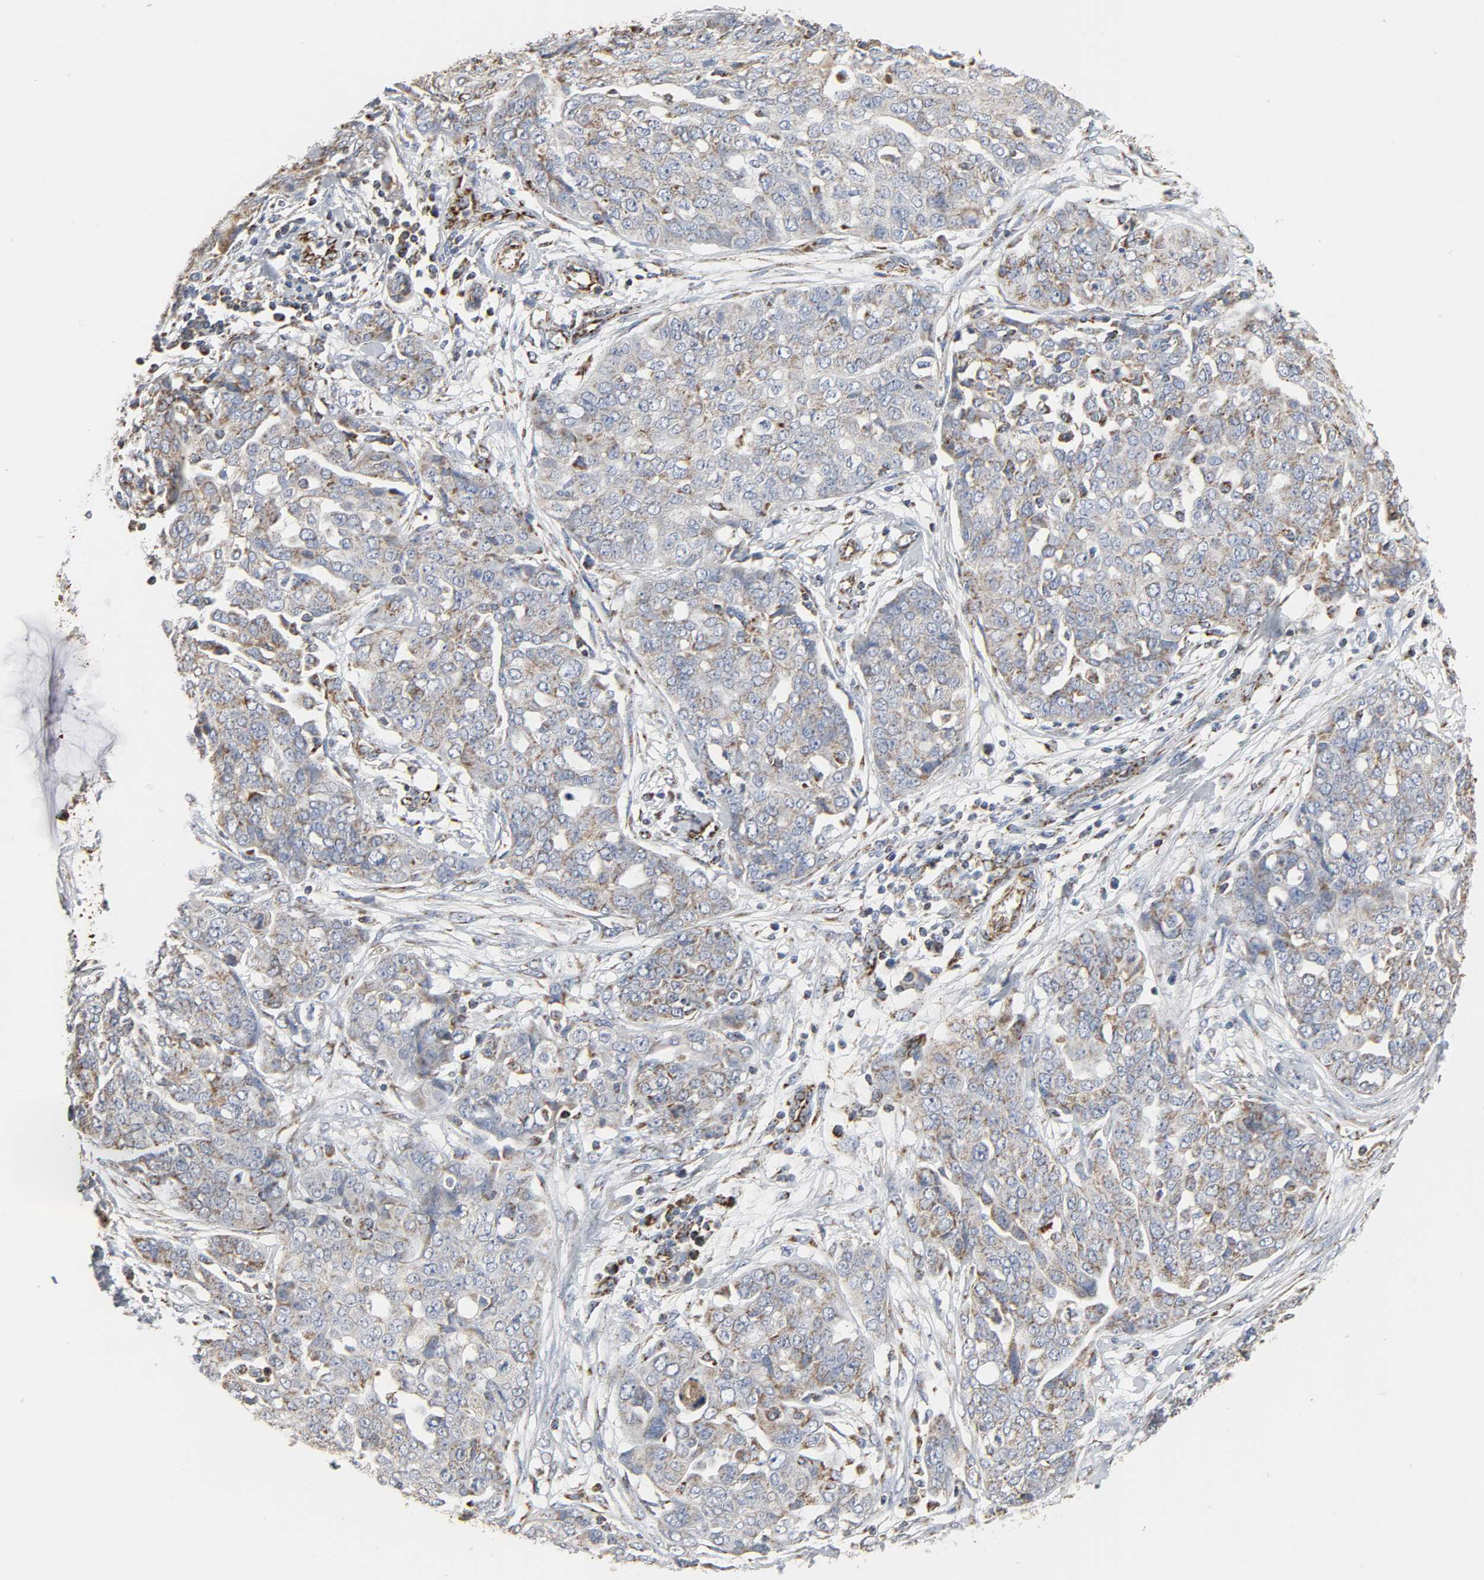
{"staining": {"intensity": "moderate", "quantity": "25%-75%", "location": "cytoplasmic/membranous"}, "tissue": "ovarian cancer", "cell_type": "Tumor cells", "image_type": "cancer", "snomed": [{"axis": "morphology", "description": "Cystadenocarcinoma, serous, NOS"}, {"axis": "topography", "description": "Soft tissue"}, {"axis": "topography", "description": "Ovary"}], "caption": "IHC histopathology image of neoplastic tissue: ovarian serous cystadenocarcinoma stained using immunohistochemistry shows medium levels of moderate protein expression localized specifically in the cytoplasmic/membranous of tumor cells, appearing as a cytoplasmic/membranous brown color.", "gene": "ACAT1", "patient": {"sex": "female", "age": 57}}